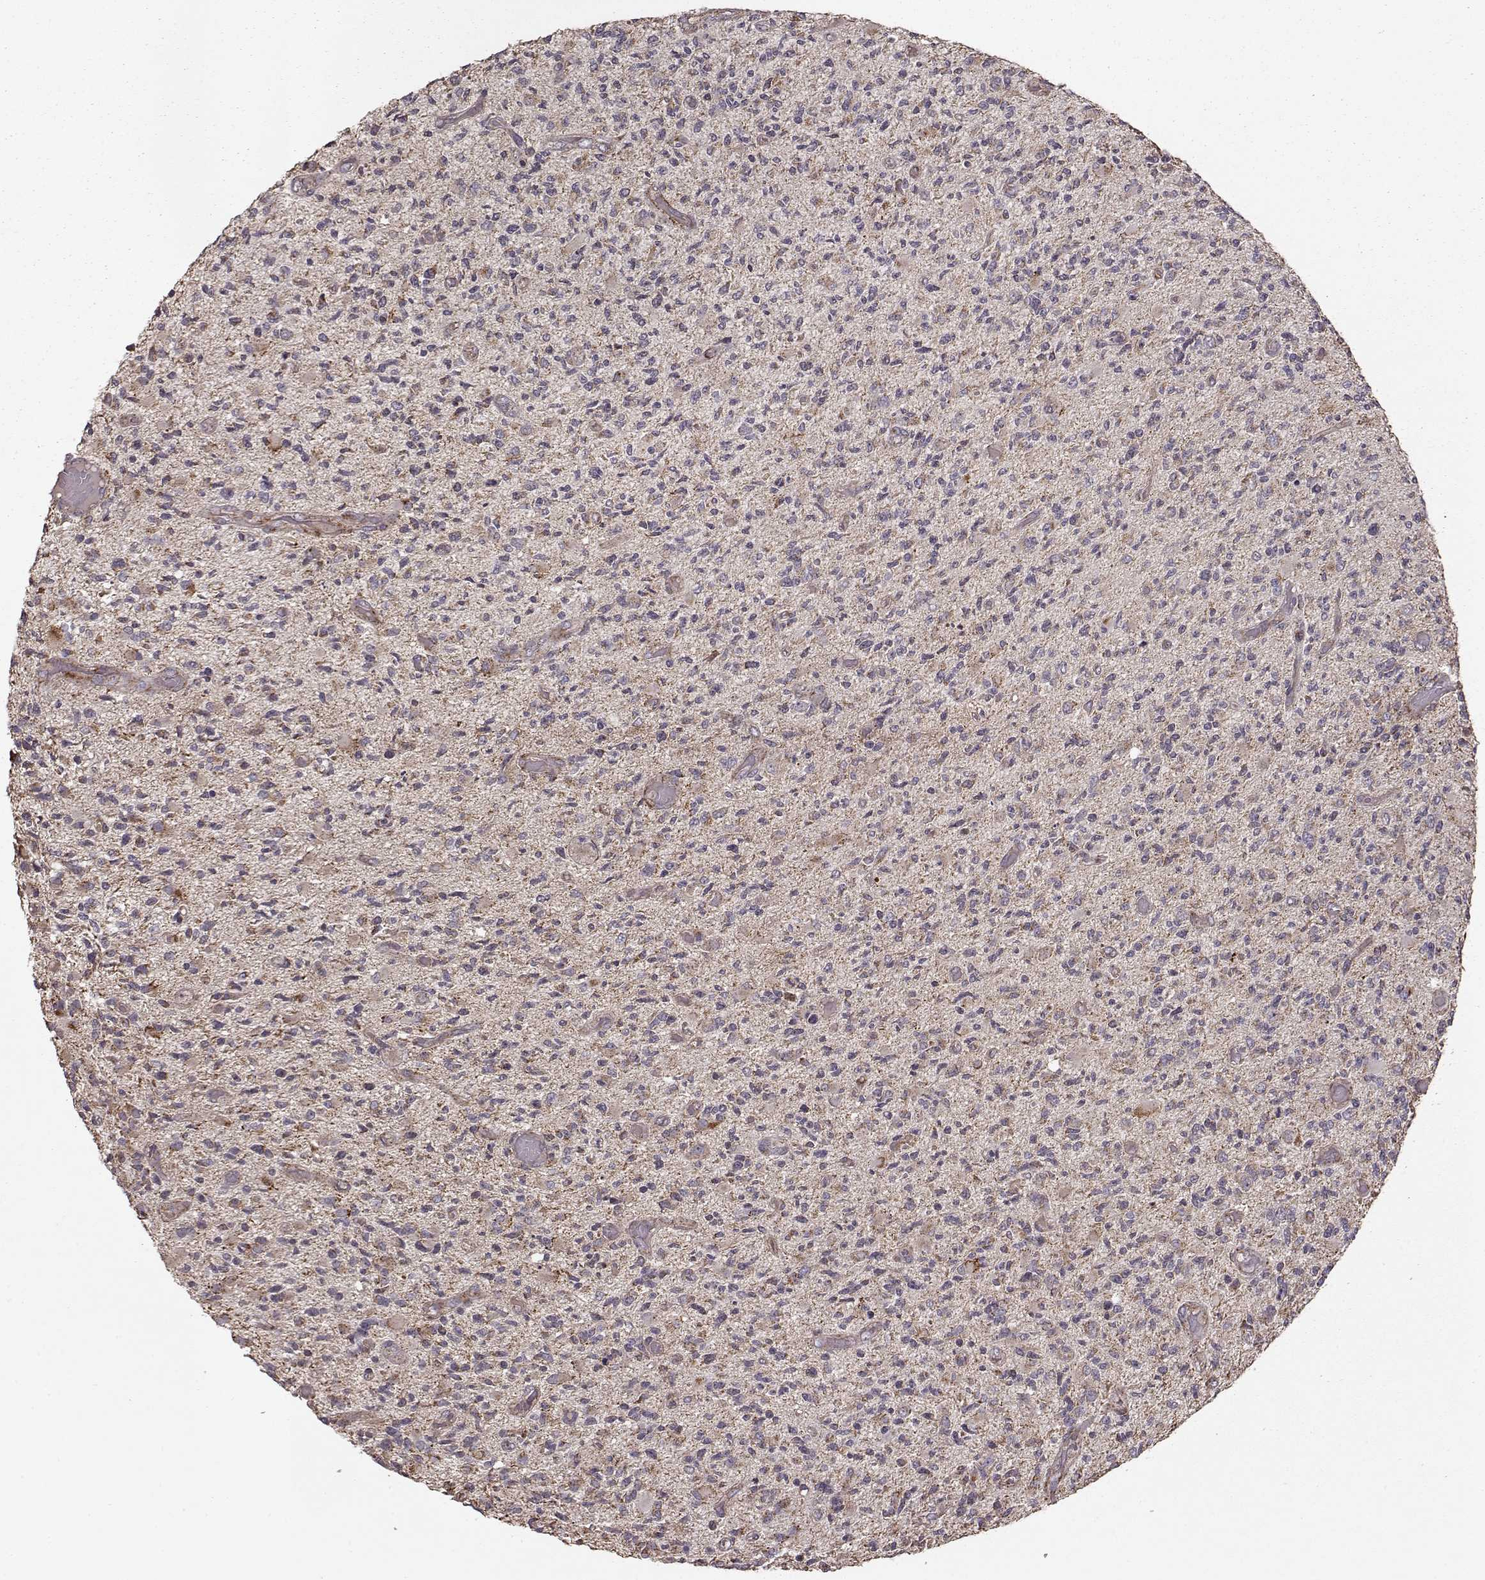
{"staining": {"intensity": "negative", "quantity": "none", "location": "none"}, "tissue": "glioma", "cell_type": "Tumor cells", "image_type": "cancer", "snomed": [{"axis": "morphology", "description": "Glioma, malignant, High grade"}, {"axis": "topography", "description": "Brain"}], "caption": "Immunohistochemistry (IHC) of malignant glioma (high-grade) demonstrates no expression in tumor cells.", "gene": "CMTM3", "patient": {"sex": "female", "age": 63}}